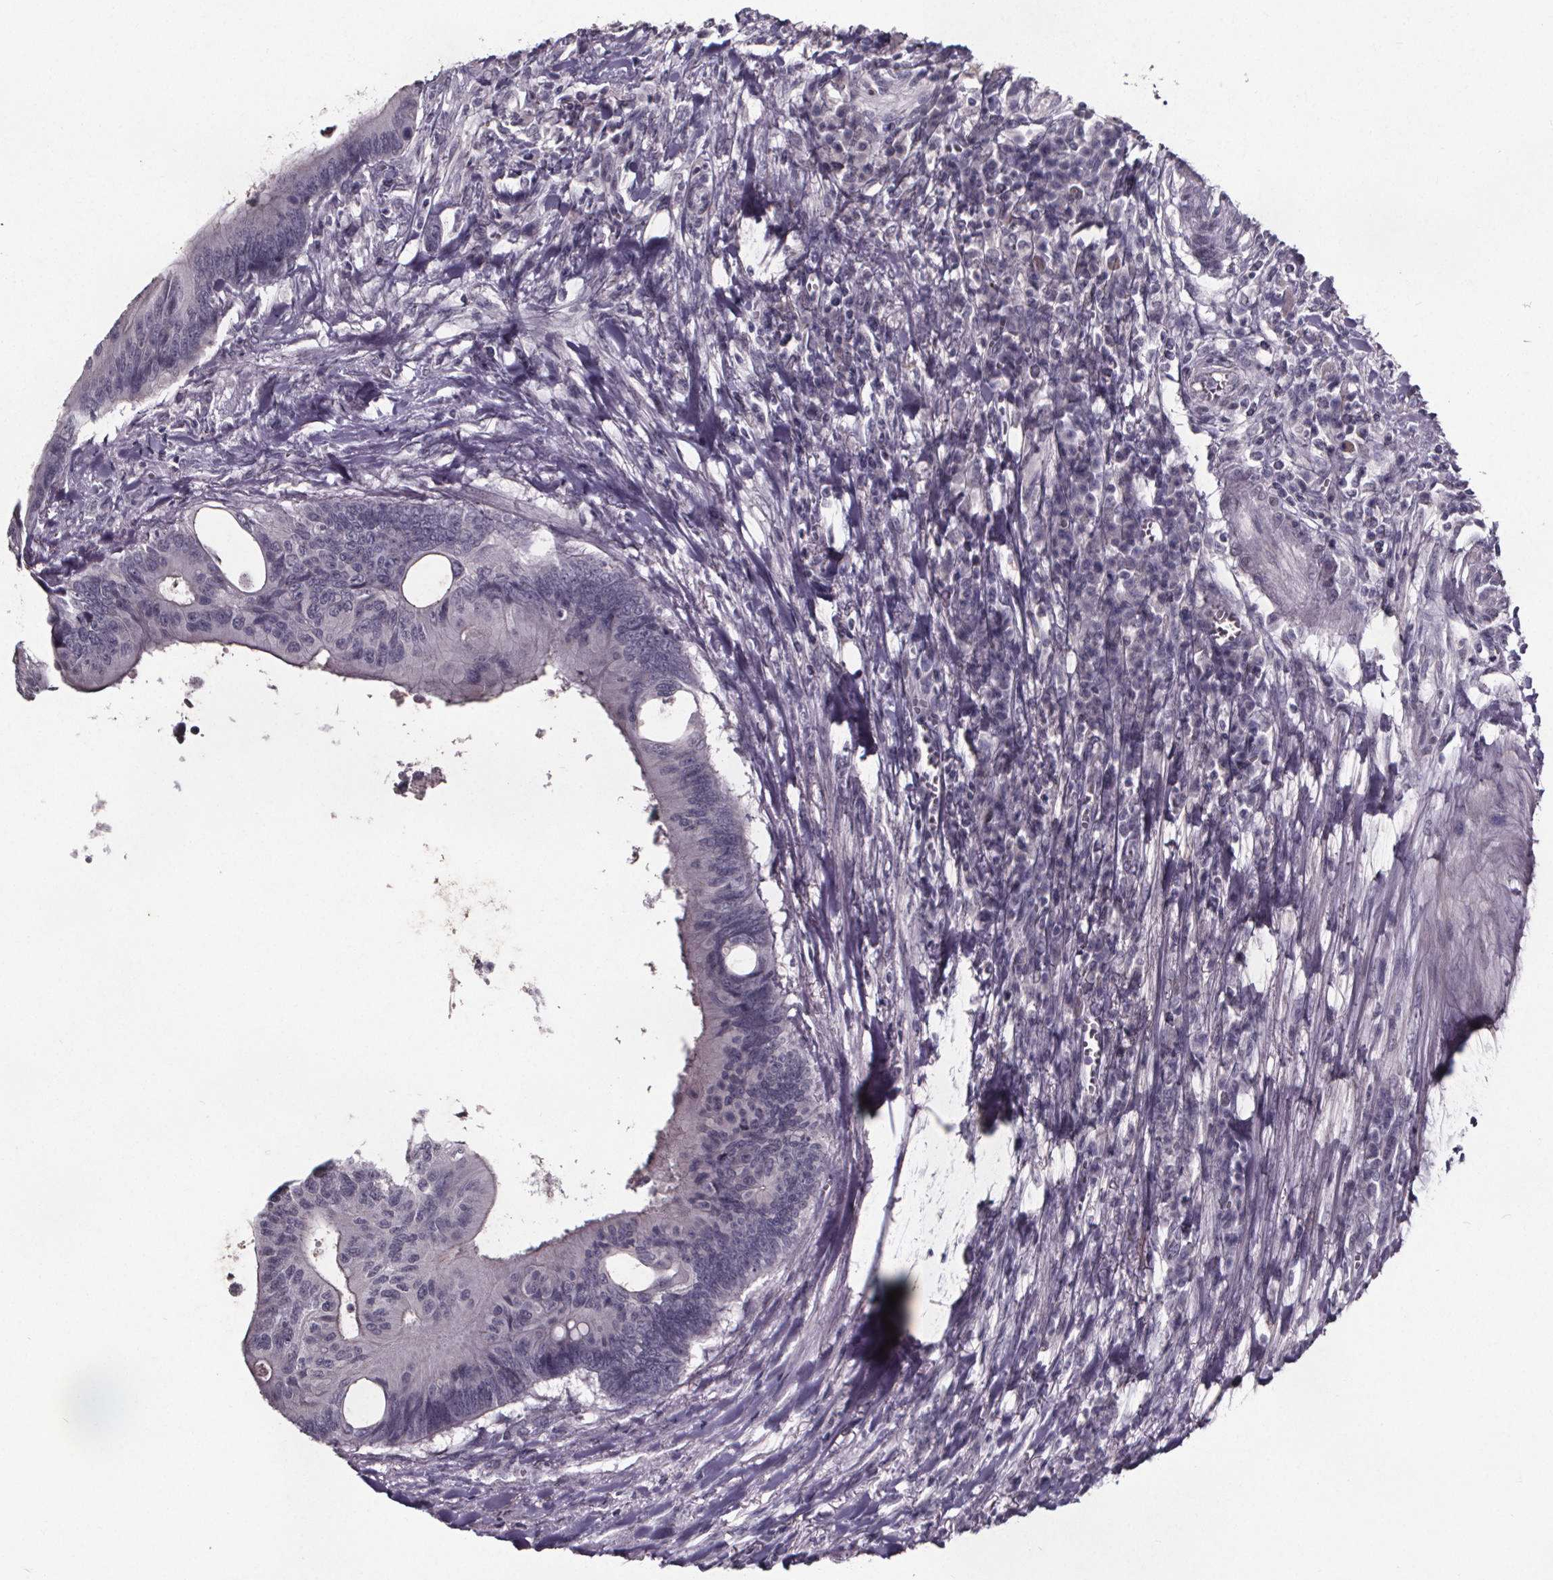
{"staining": {"intensity": "negative", "quantity": "none", "location": "none"}, "tissue": "colorectal cancer", "cell_type": "Tumor cells", "image_type": "cancer", "snomed": [{"axis": "morphology", "description": "Adenocarcinoma, NOS"}, {"axis": "topography", "description": "Colon"}], "caption": "The photomicrograph reveals no staining of tumor cells in adenocarcinoma (colorectal).", "gene": "AR", "patient": {"sex": "male", "age": 65}}